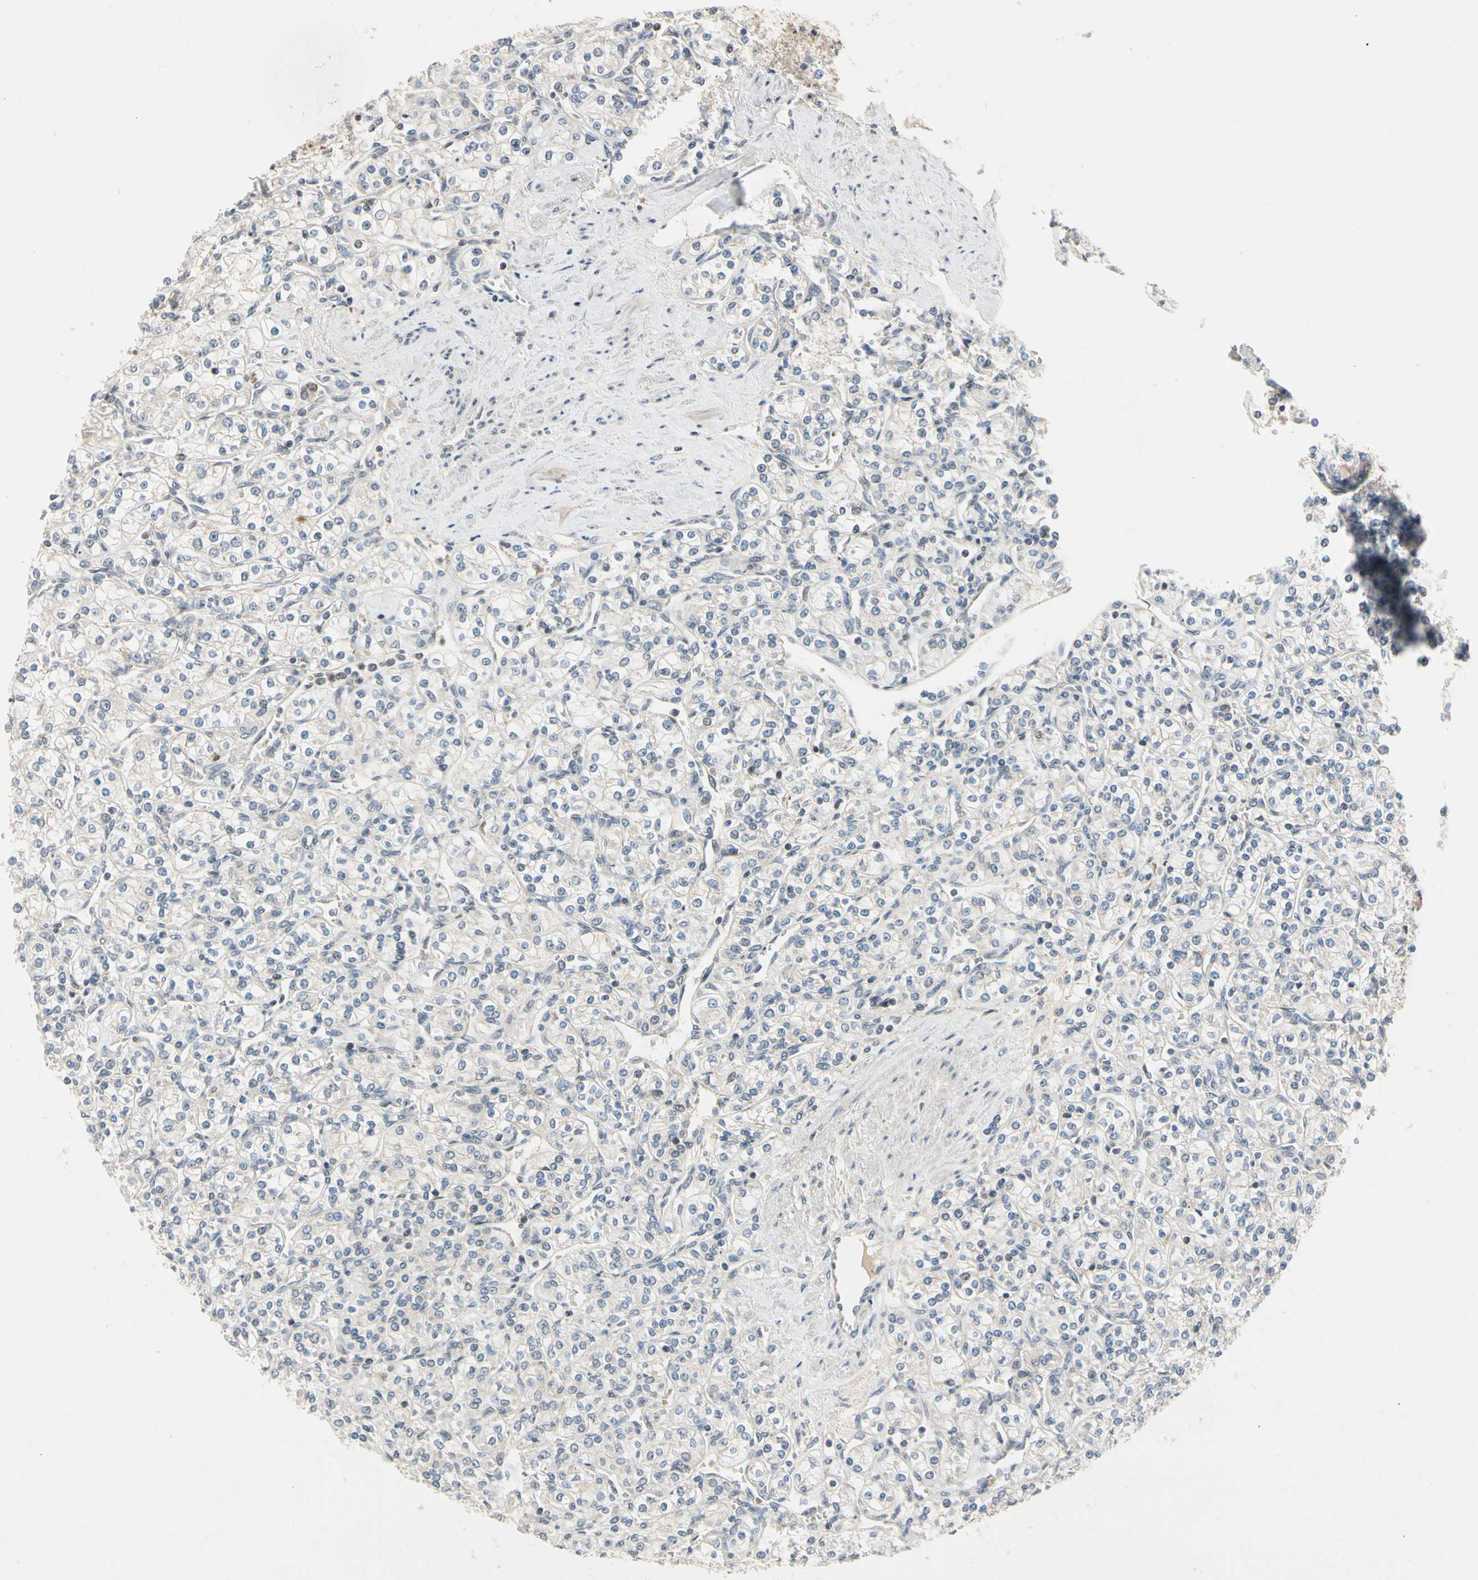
{"staining": {"intensity": "negative", "quantity": "none", "location": "none"}, "tissue": "renal cancer", "cell_type": "Tumor cells", "image_type": "cancer", "snomed": [{"axis": "morphology", "description": "Adenocarcinoma, NOS"}, {"axis": "topography", "description": "Kidney"}], "caption": "Renal cancer (adenocarcinoma) was stained to show a protein in brown. There is no significant staining in tumor cells.", "gene": "RIOX2", "patient": {"sex": "male", "age": 77}}